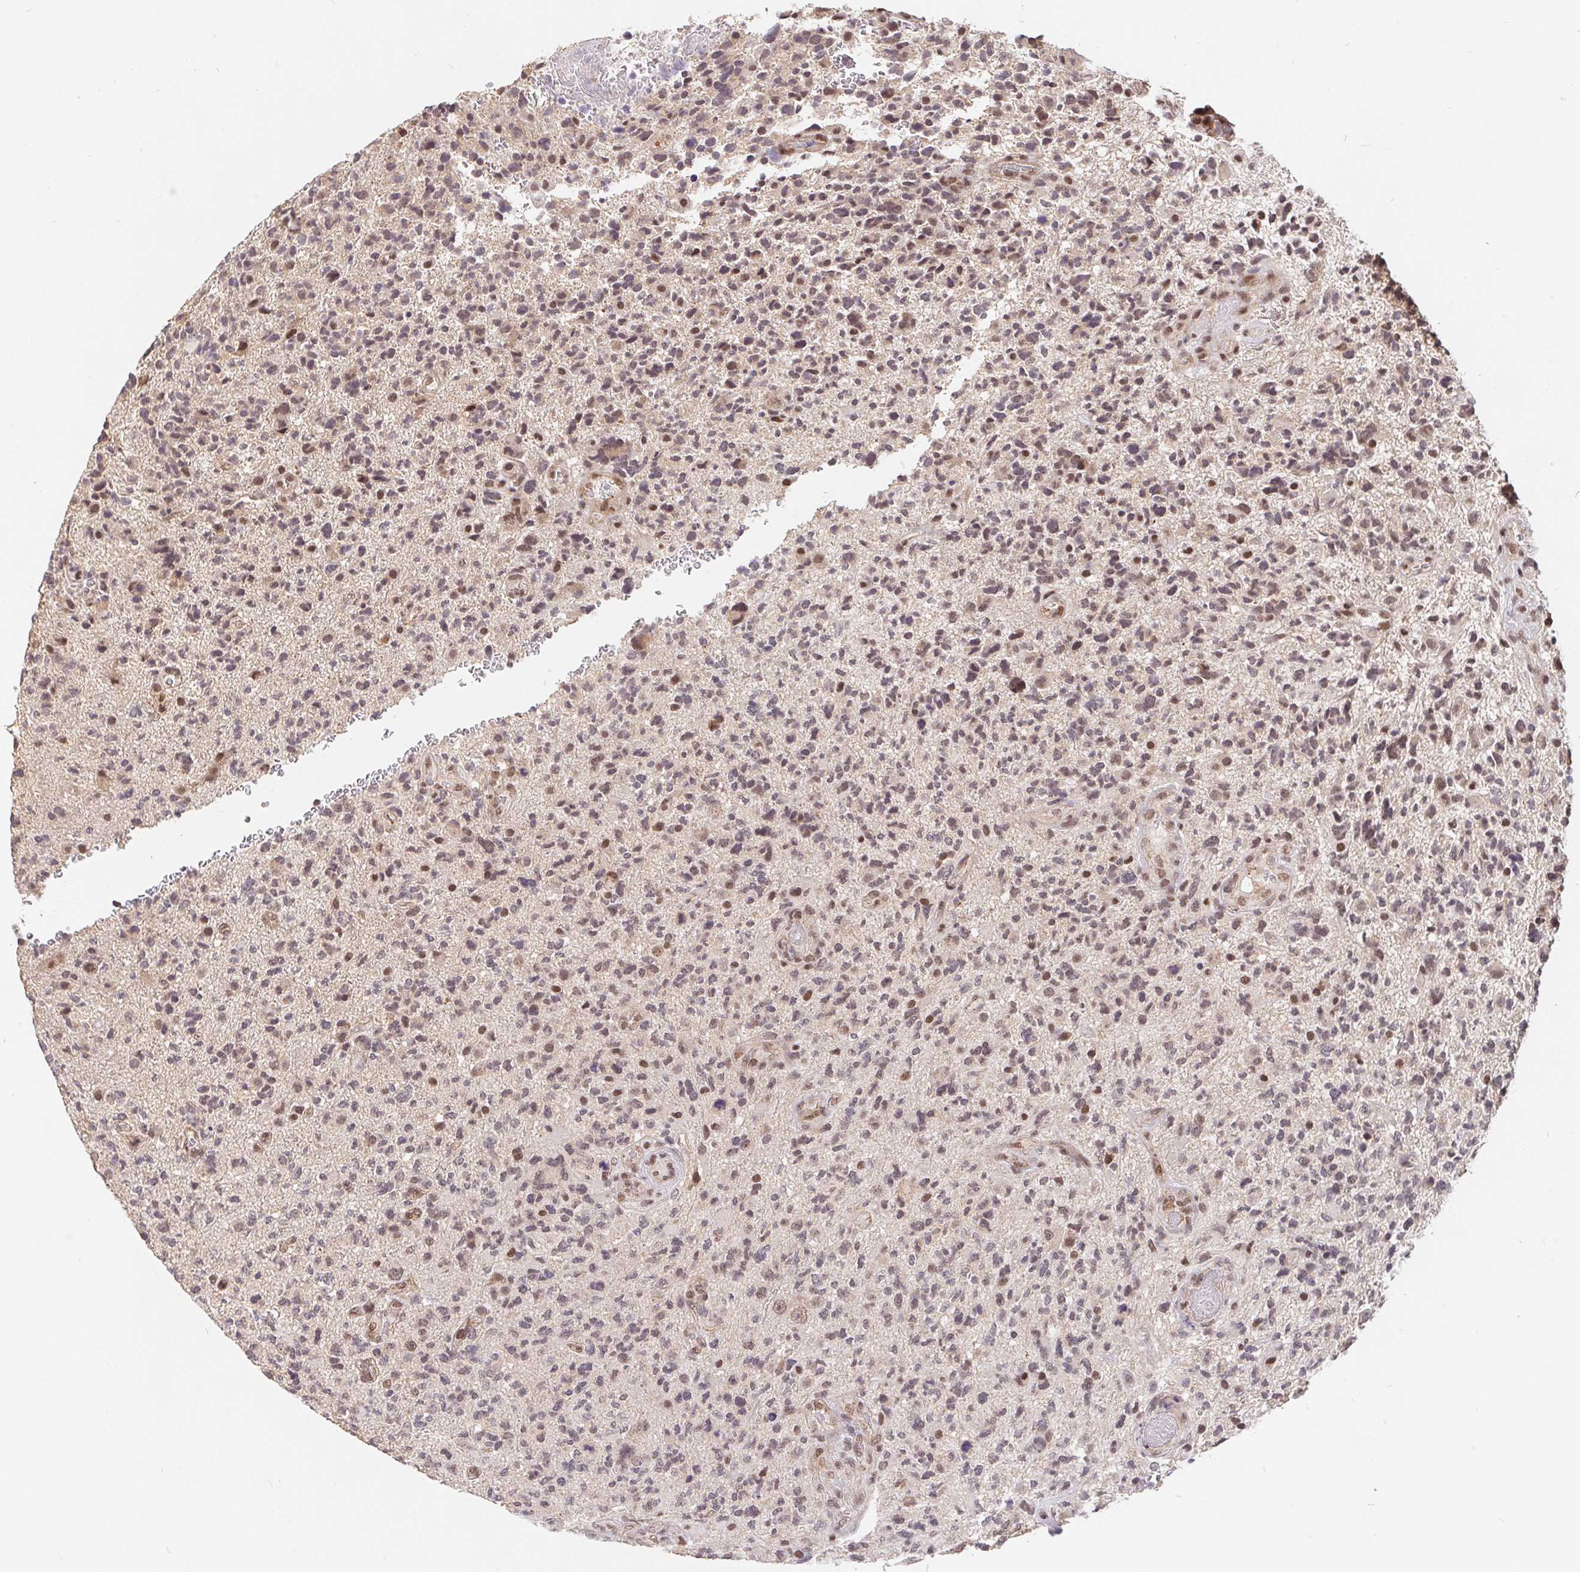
{"staining": {"intensity": "weak", "quantity": "25%-75%", "location": "nuclear"}, "tissue": "glioma", "cell_type": "Tumor cells", "image_type": "cancer", "snomed": [{"axis": "morphology", "description": "Glioma, malignant, High grade"}, {"axis": "topography", "description": "Brain"}], "caption": "Immunohistochemical staining of glioma demonstrates weak nuclear protein positivity in approximately 25%-75% of tumor cells.", "gene": "POU2F1", "patient": {"sex": "female", "age": 71}}